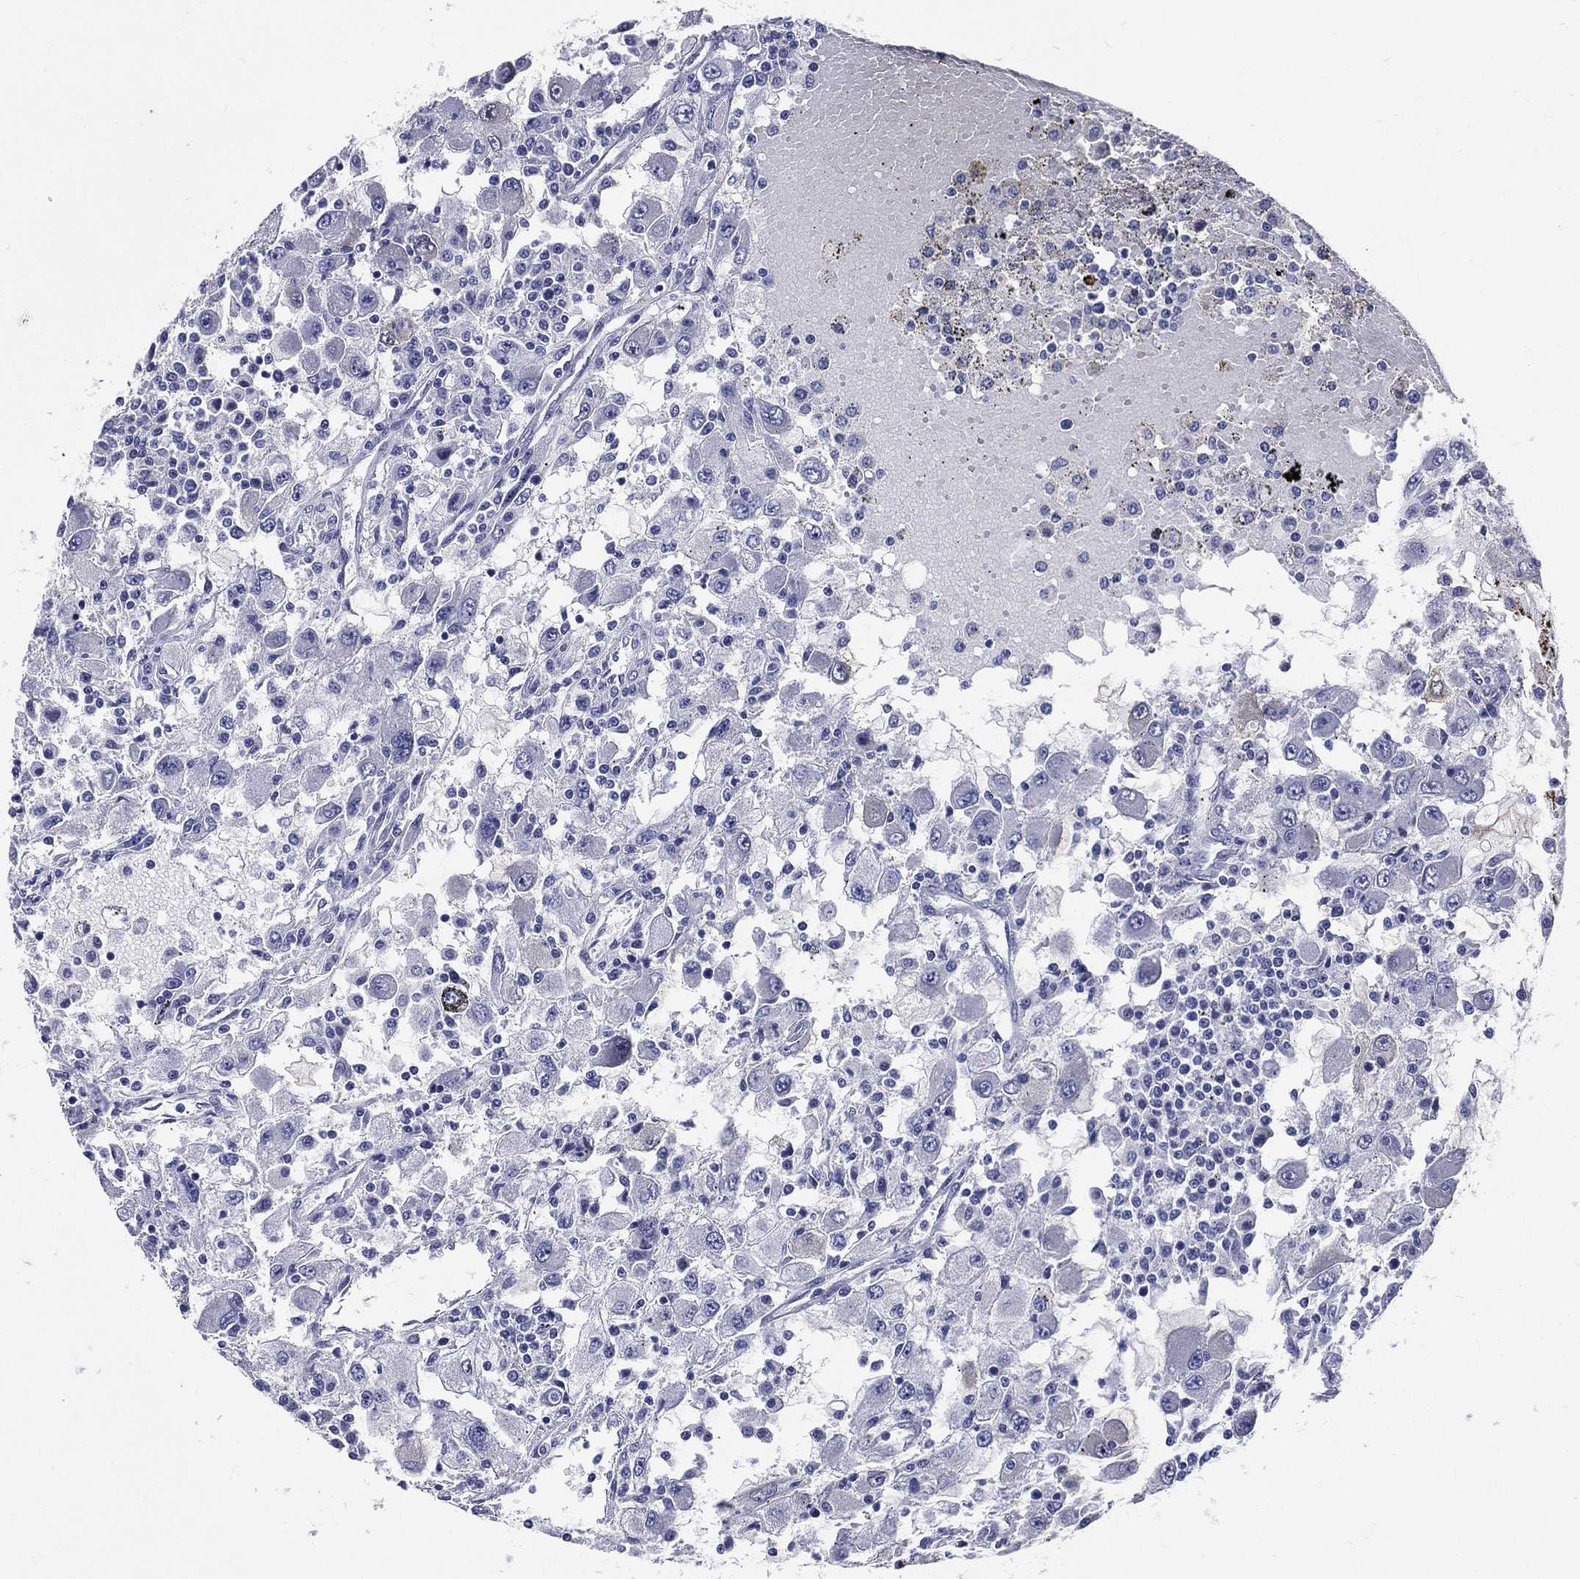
{"staining": {"intensity": "negative", "quantity": "none", "location": "none"}, "tissue": "renal cancer", "cell_type": "Tumor cells", "image_type": "cancer", "snomed": [{"axis": "morphology", "description": "Adenocarcinoma, NOS"}, {"axis": "topography", "description": "Kidney"}], "caption": "Immunohistochemistry (IHC) micrograph of neoplastic tissue: renal cancer (adenocarcinoma) stained with DAB demonstrates no significant protein staining in tumor cells.", "gene": "DPYS", "patient": {"sex": "female", "age": 67}}